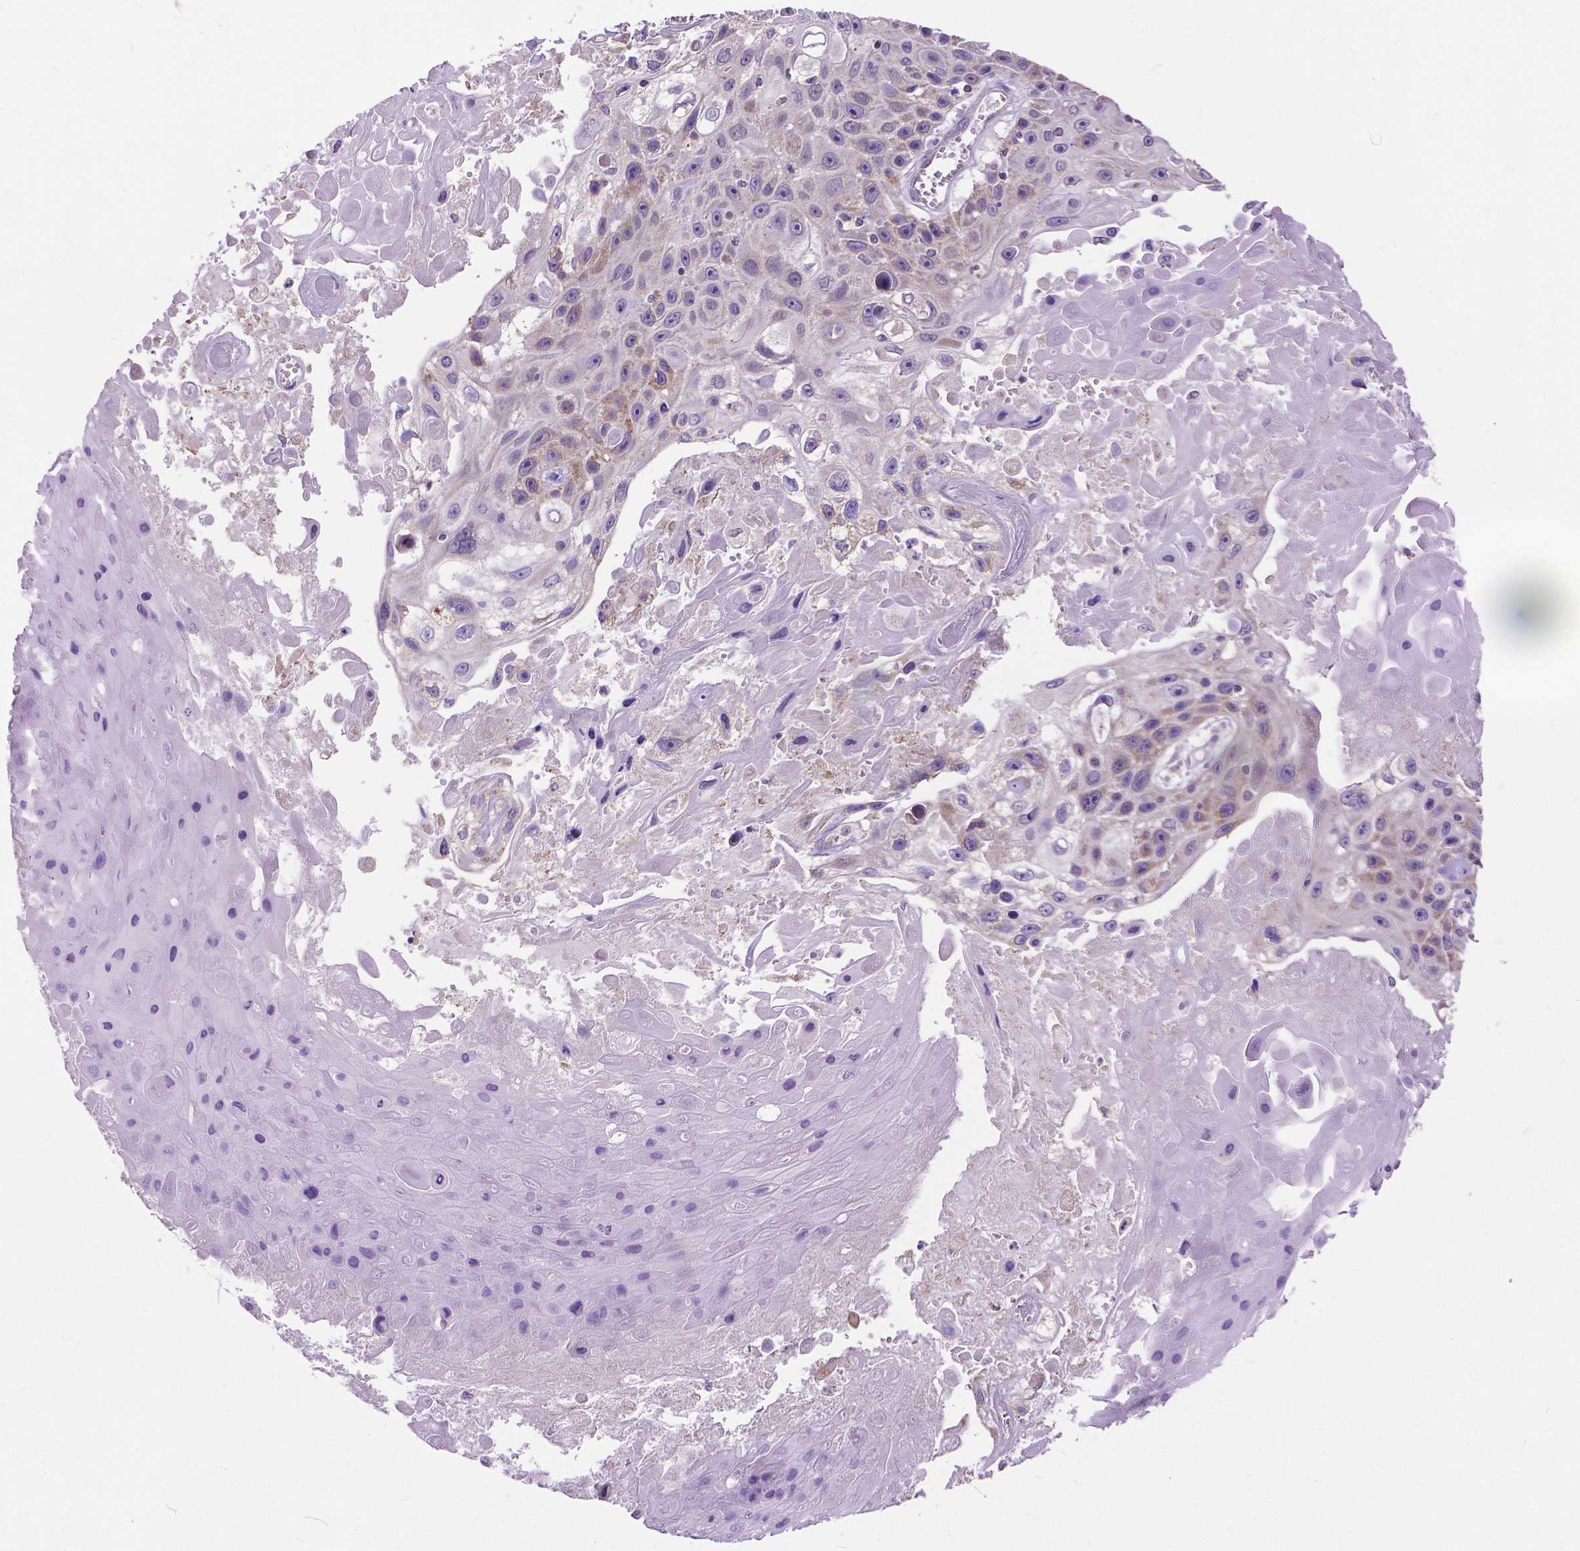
{"staining": {"intensity": "weak", "quantity": "<25%", "location": "cytoplasmic/membranous"}, "tissue": "skin cancer", "cell_type": "Tumor cells", "image_type": "cancer", "snomed": [{"axis": "morphology", "description": "Squamous cell carcinoma, NOS"}, {"axis": "topography", "description": "Skin"}], "caption": "DAB immunohistochemical staining of squamous cell carcinoma (skin) exhibits no significant positivity in tumor cells.", "gene": "SYN1", "patient": {"sex": "male", "age": 82}}